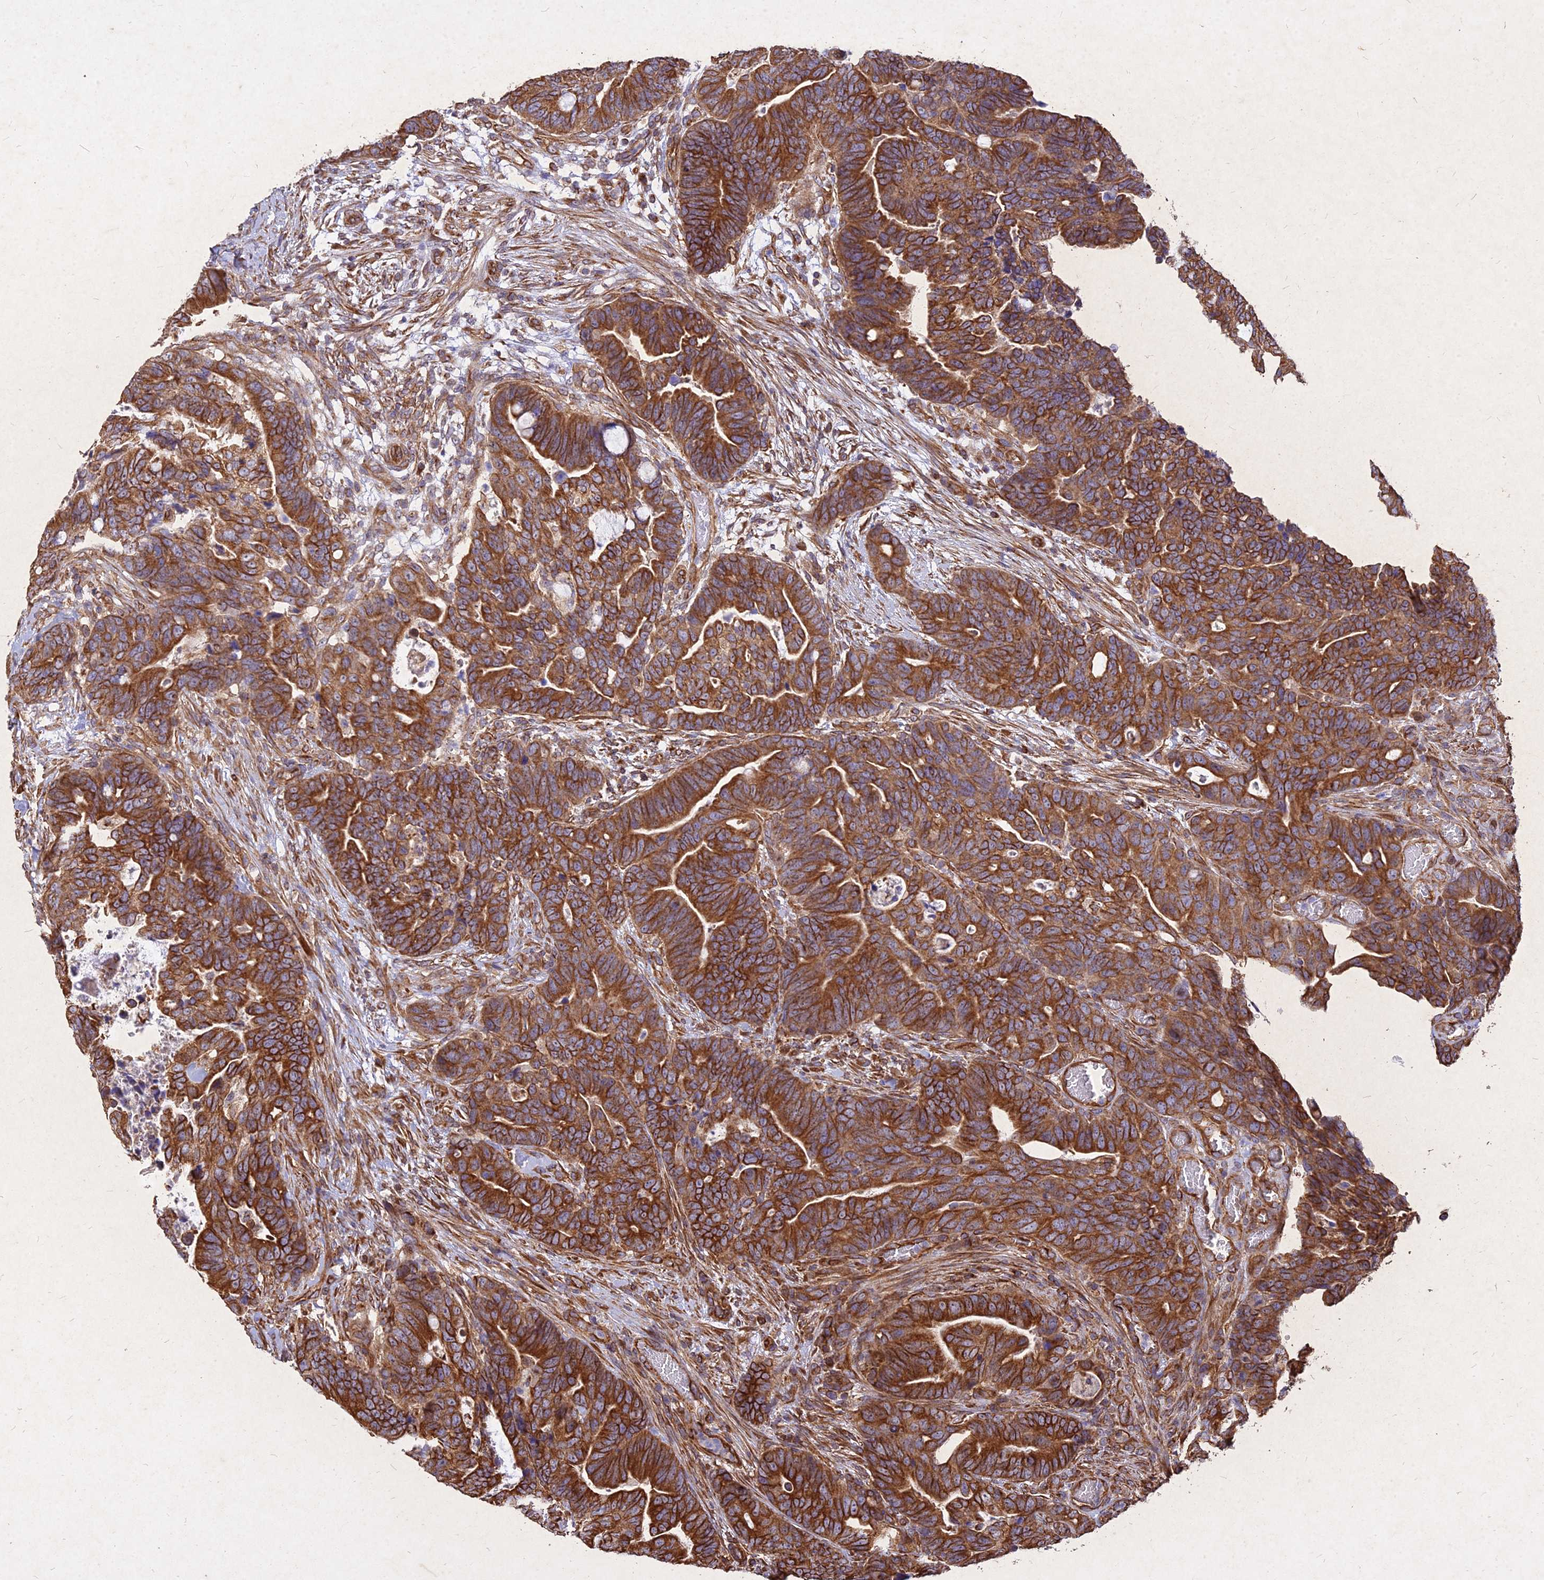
{"staining": {"intensity": "strong", "quantity": ">75%", "location": "cytoplasmic/membranous"}, "tissue": "colorectal cancer", "cell_type": "Tumor cells", "image_type": "cancer", "snomed": [{"axis": "morphology", "description": "Adenocarcinoma, NOS"}, {"axis": "topography", "description": "Colon"}], "caption": "Protein staining displays strong cytoplasmic/membranous expression in about >75% of tumor cells in colorectal cancer (adenocarcinoma).", "gene": "SKA1", "patient": {"sex": "female", "age": 82}}